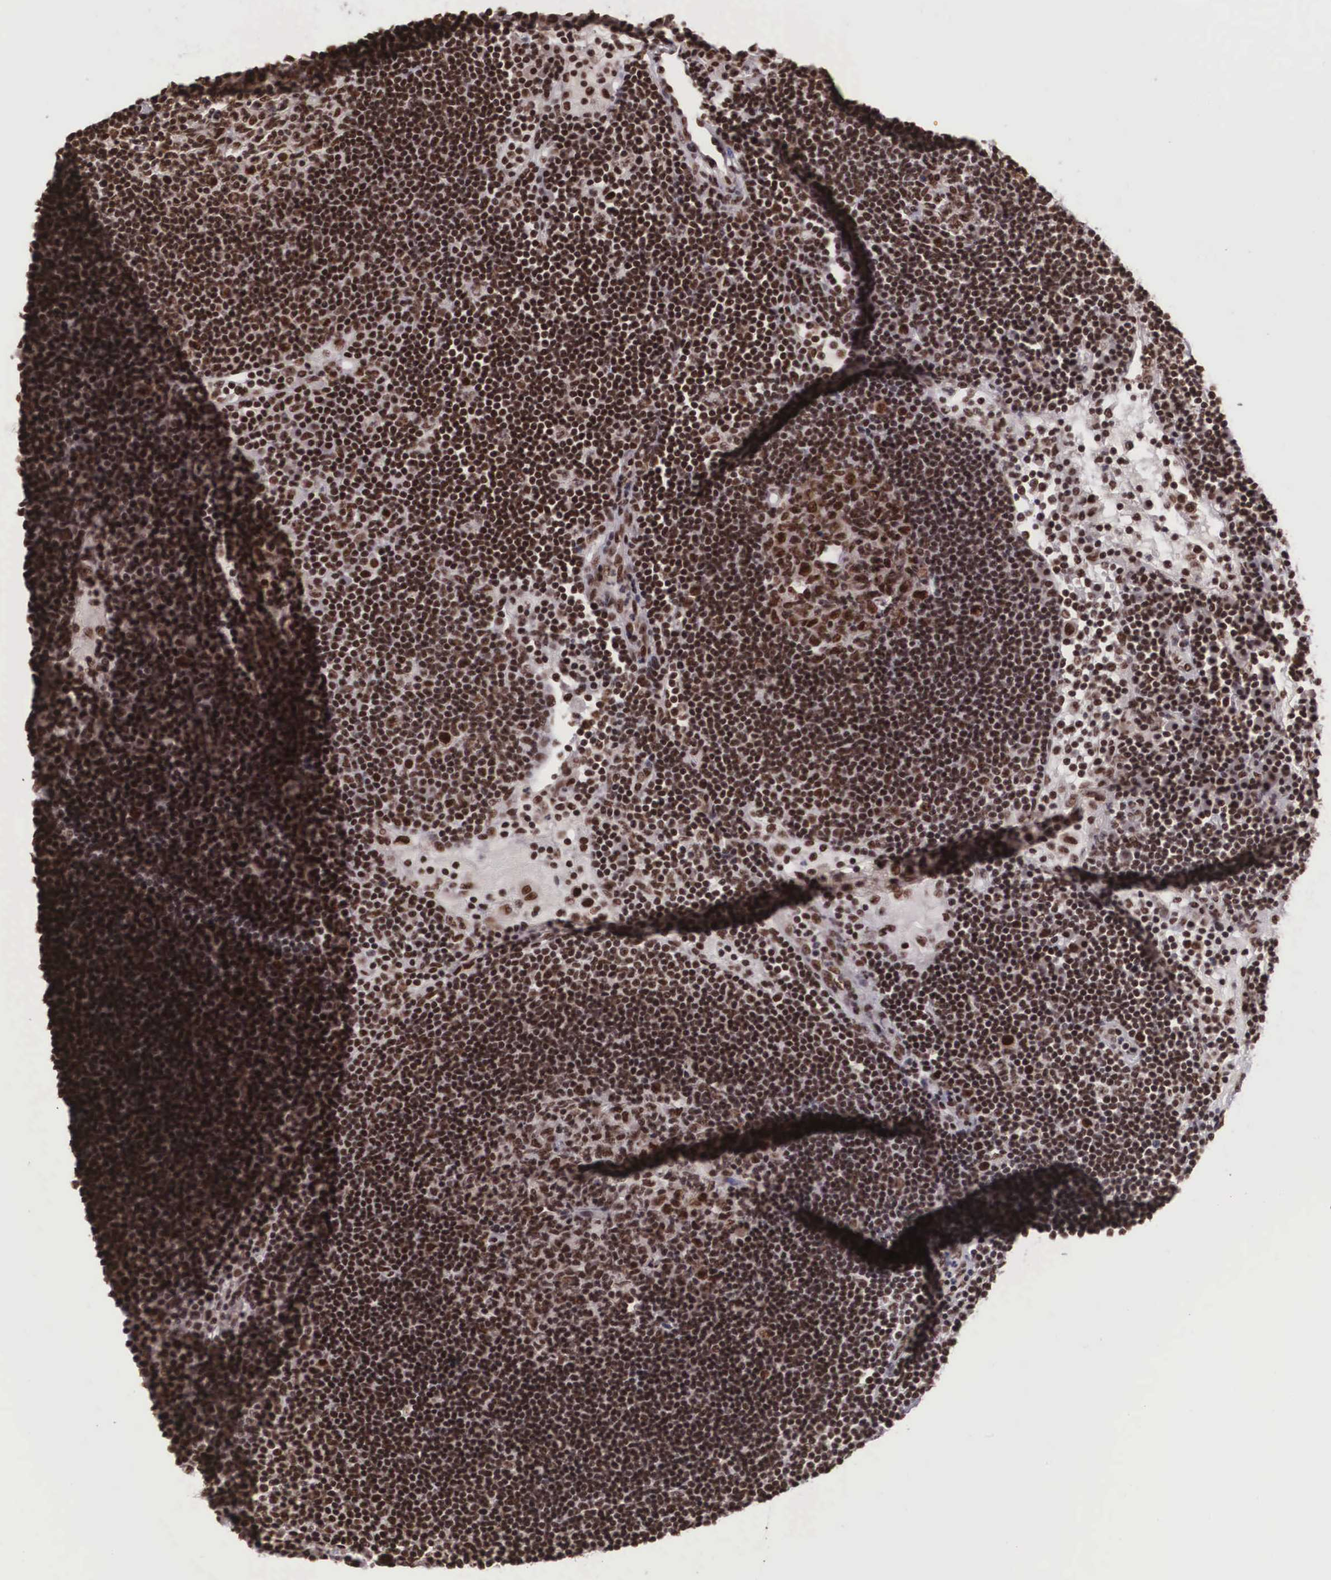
{"staining": {"intensity": "strong", "quantity": ">75%", "location": "nuclear"}, "tissue": "lymph node", "cell_type": "Germinal center cells", "image_type": "normal", "snomed": [{"axis": "morphology", "description": "Normal tissue, NOS"}, {"axis": "topography", "description": "Lymph node"}], "caption": "Protein analysis of benign lymph node demonstrates strong nuclear expression in approximately >75% of germinal center cells.", "gene": "POLR2F", "patient": {"sex": "male", "age": 54}}